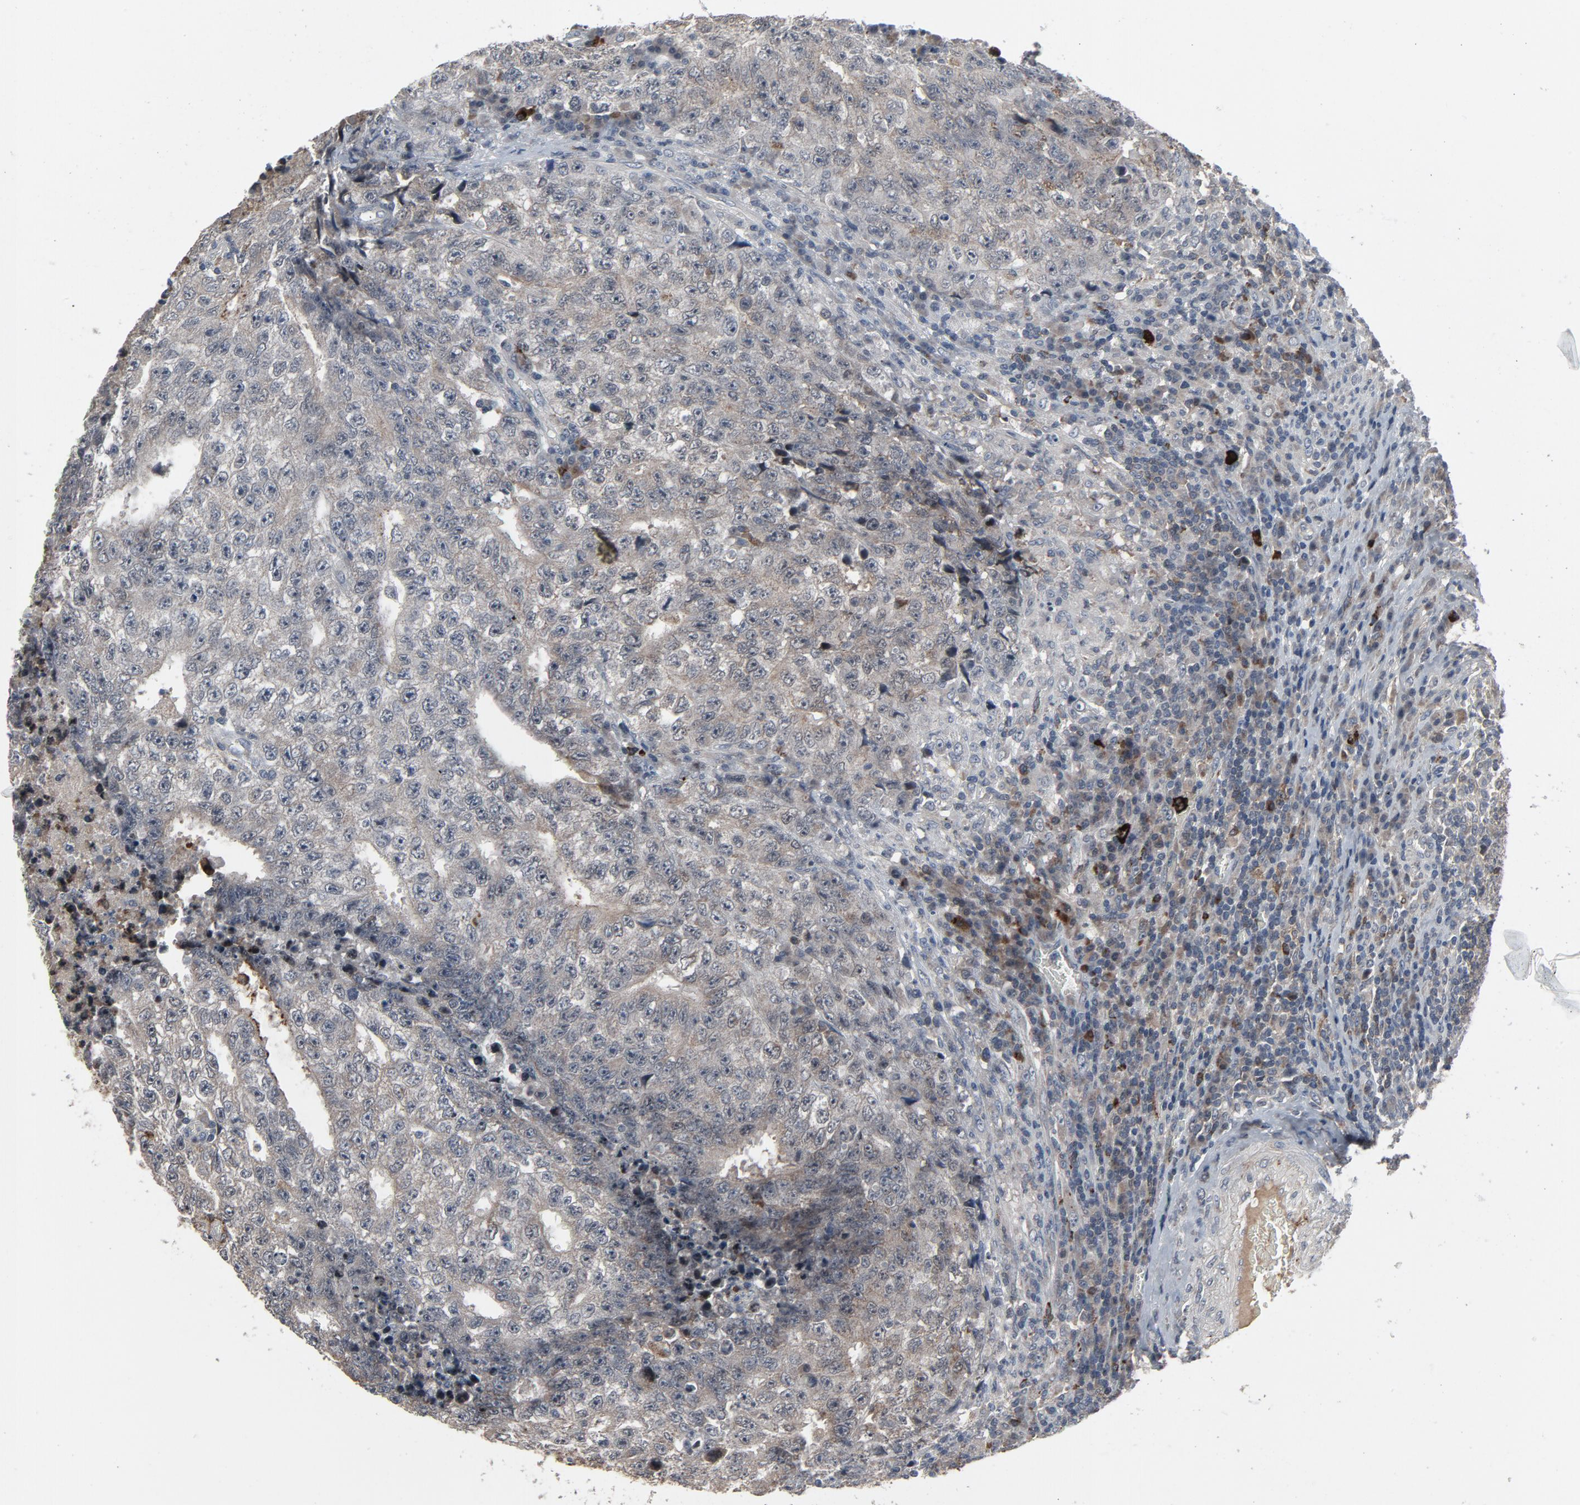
{"staining": {"intensity": "negative", "quantity": "none", "location": "none"}, "tissue": "testis cancer", "cell_type": "Tumor cells", "image_type": "cancer", "snomed": [{"axis": "morphology", "description": "Necrosis, NOS"}, {"axis": "morphology", "description": "Carcinoma, Embryonal, NOS"}, {"axis": "topography", "description": "Testis"}], "caption": "Immunohistochemical staining of testis cancer (embryonal carcinoma) shows no significant staining in tumor cells.", "gene": "PDZD4", "patient": {"sex": "male", "age": 19}}